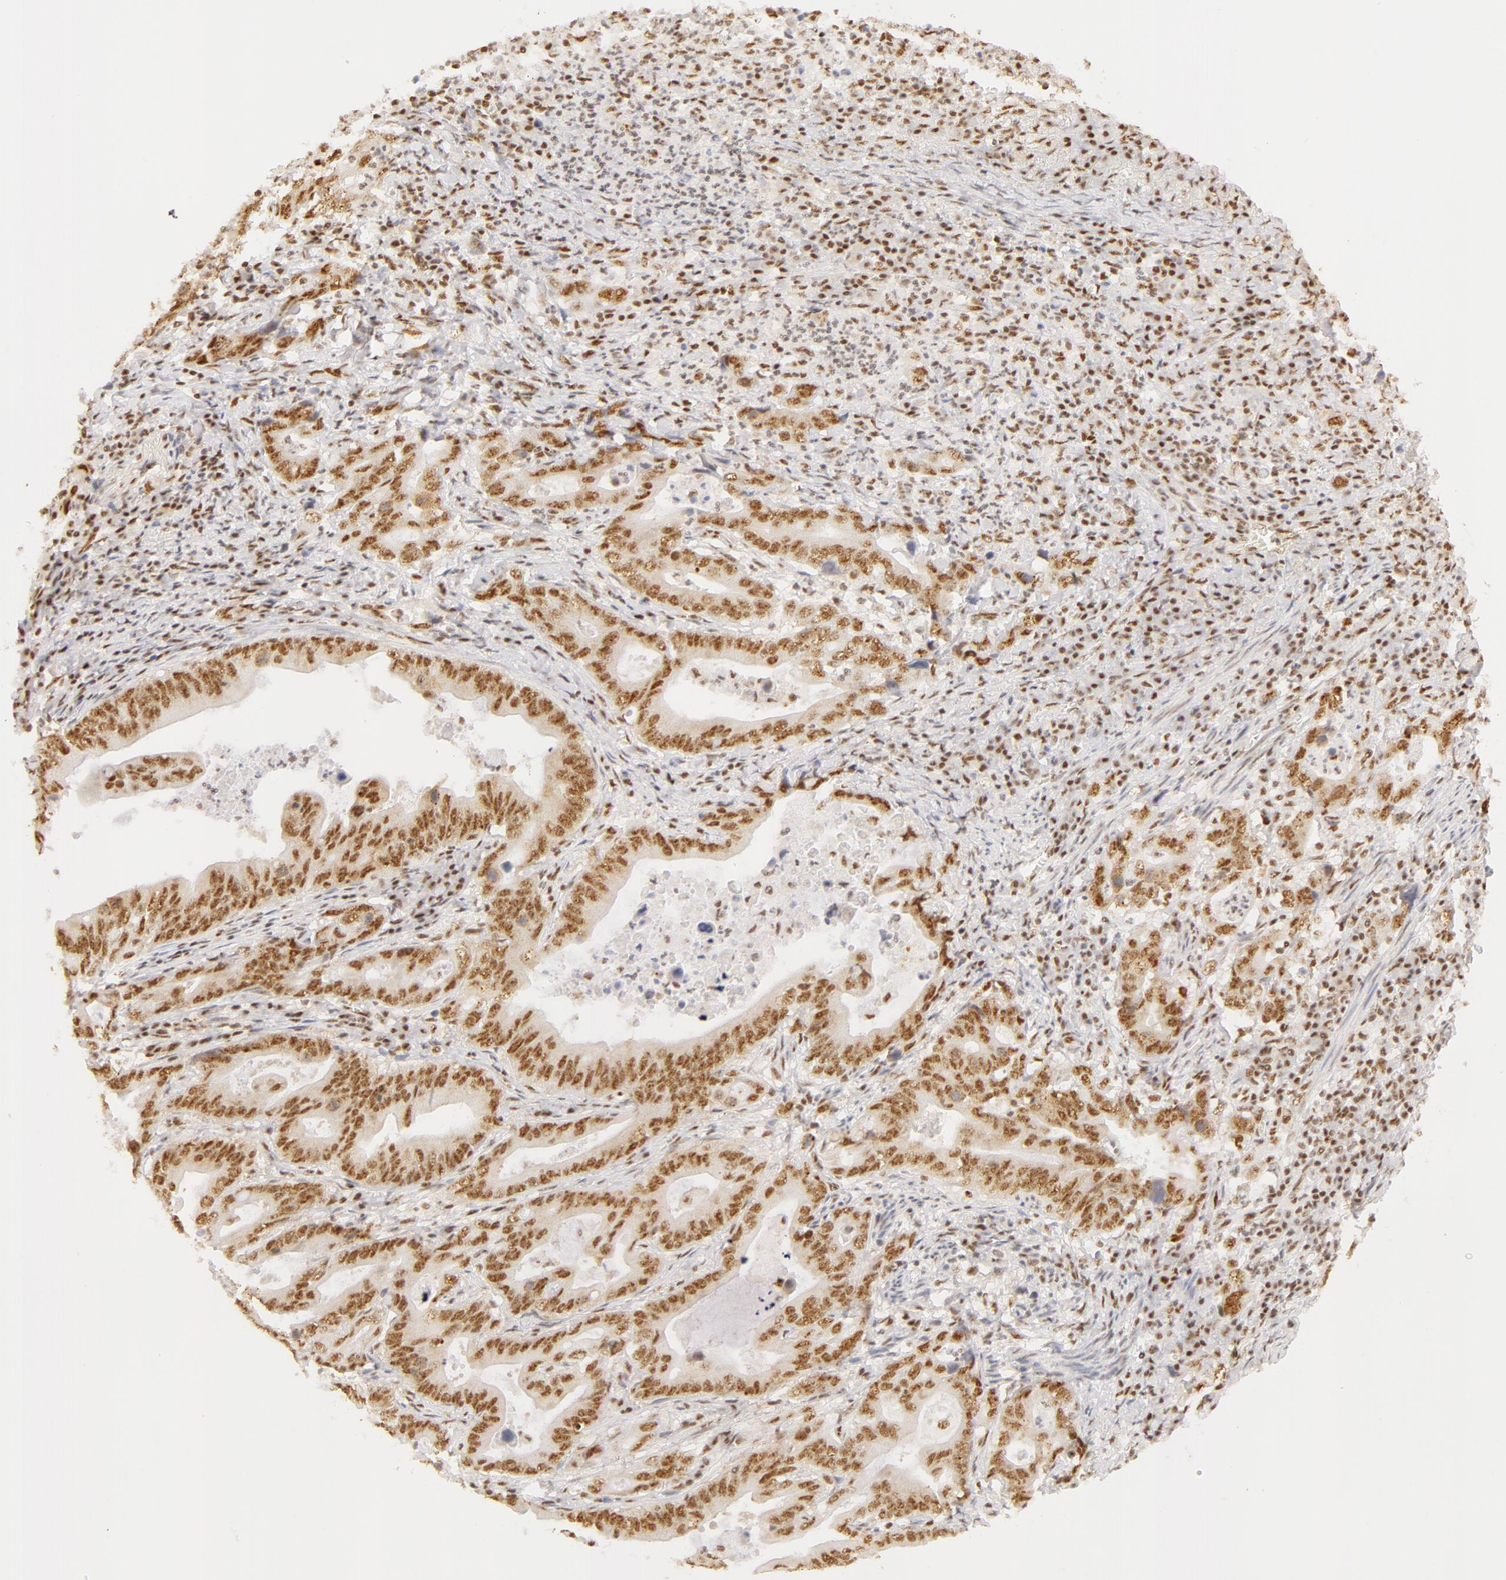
{"staining": {"intensity": "moderate", "quantity": ">75%", "location": "nuclear"}, "tissue": "stomach cancer", "cell_type": "Tumor cells", "image_type": "cancer", "snomed": [{"axis": "morphology", "description": "Adenocarcinoma, NOS"}, {"axis": "topography", "description": "Stomach, upper"}], "caption": "The histopathology image displays a brown stain indicating the presence of a protein in the nuclear of tumor cells in stomach cancer. (DAB IHC, brown staining for protein, blue staining for nuclei).", "gene": "RBM39", "patient": {"sex": "male", "age": 63}}